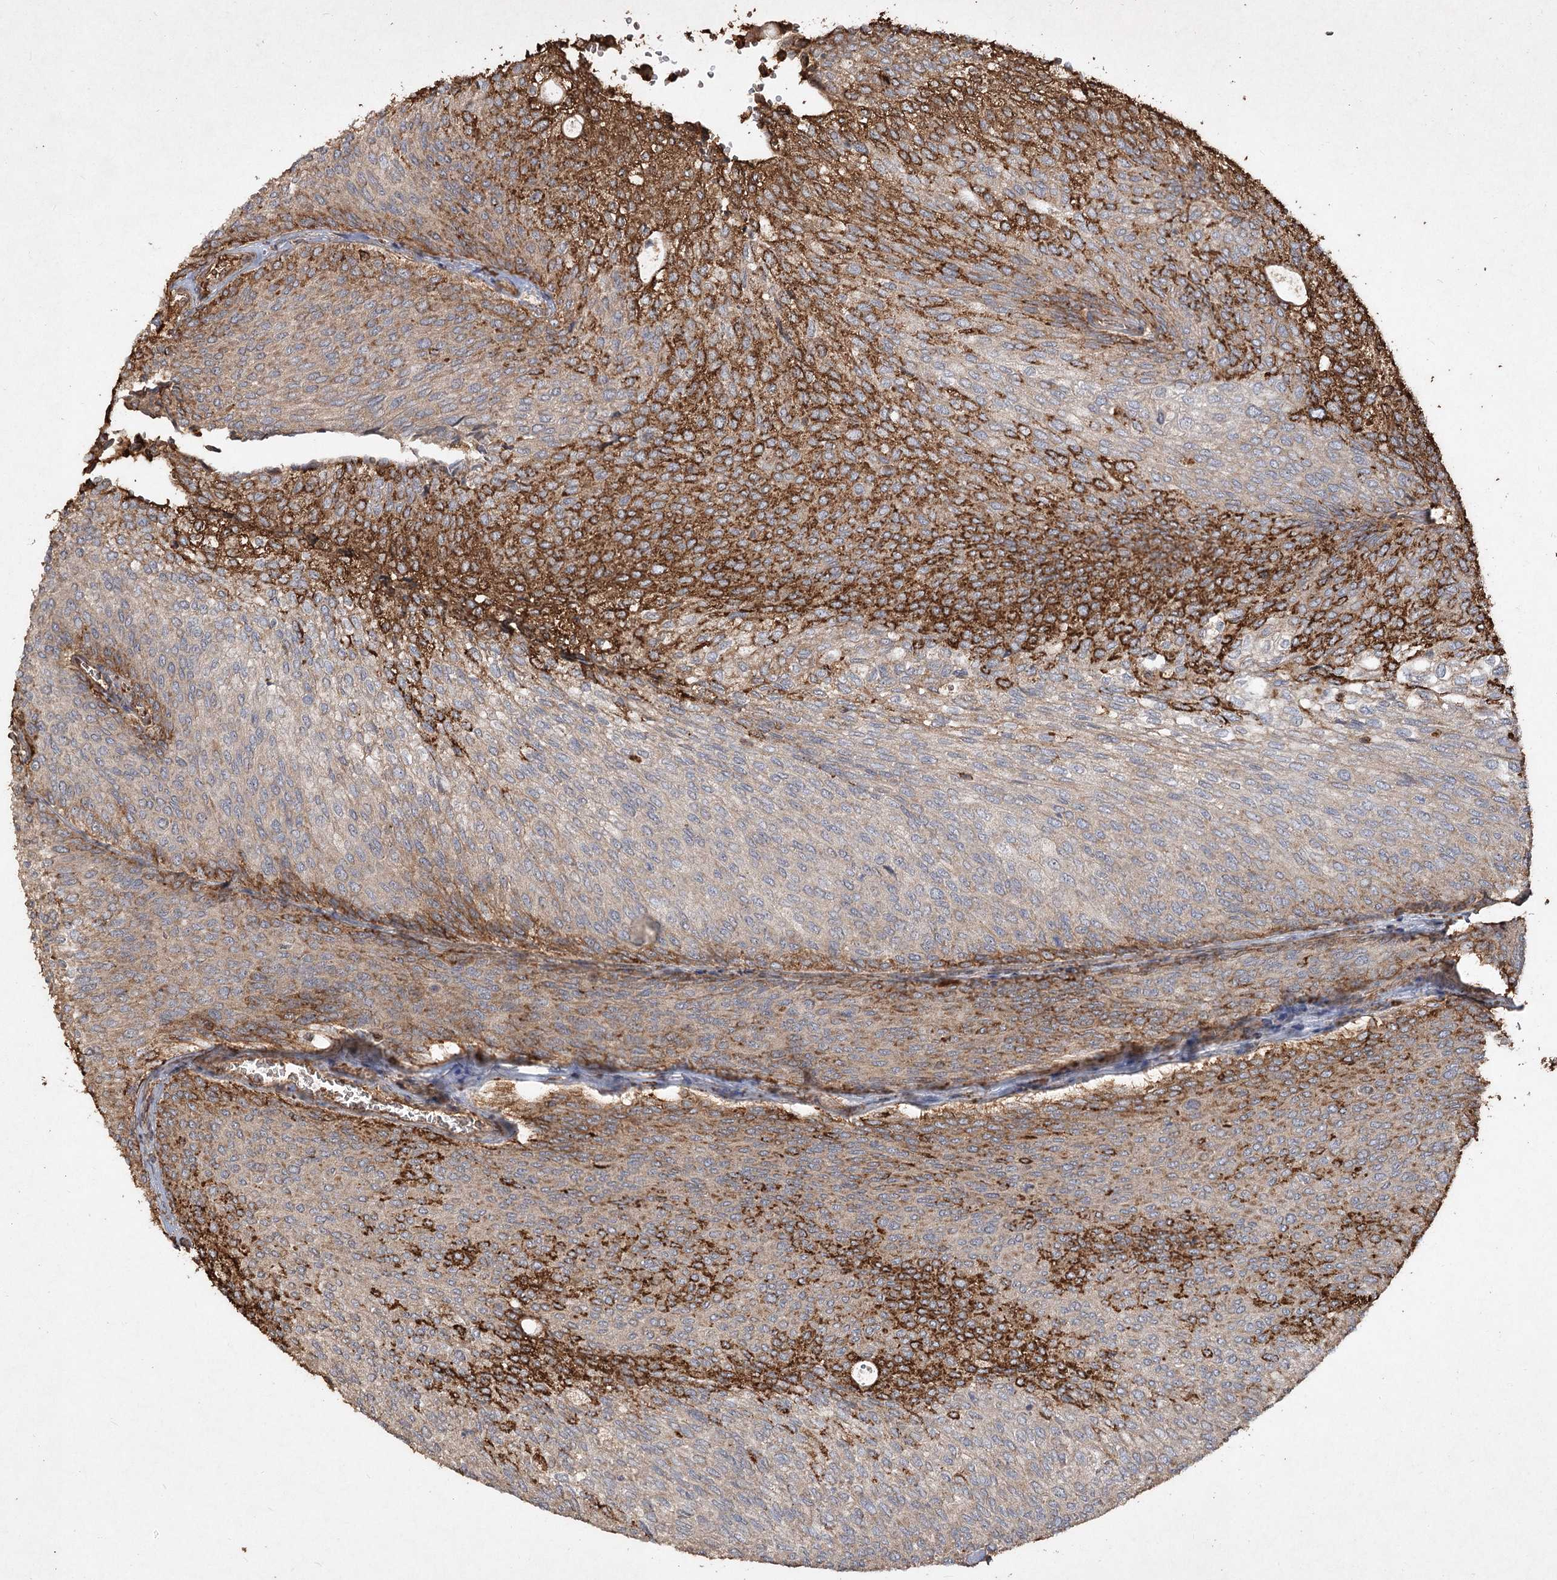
{"staining": {"intensity": "moderate", "quantity": ">75%", "location": "cytoplasmic/membranous"}, "tissue": "urothelial cancer", "cell_type": "Tumor cells", "image_type": "cancer", "snomed": [{"axis": "morphology", "description": "Urothelial carcinoma, Low grade"}, {"axis": "topography", "description": "Urinary bladder"}], "caption": "IHC (DAB (3,3'-diaminobenzidine)) staining of human urothelial carcinoma (low-grade) shows moderate cytoplasmic/membranous protein expression in approximately >75% of tumor cells.", "gene": "PIK3C2A", "patient": {"sex": "female", "age": 79}}